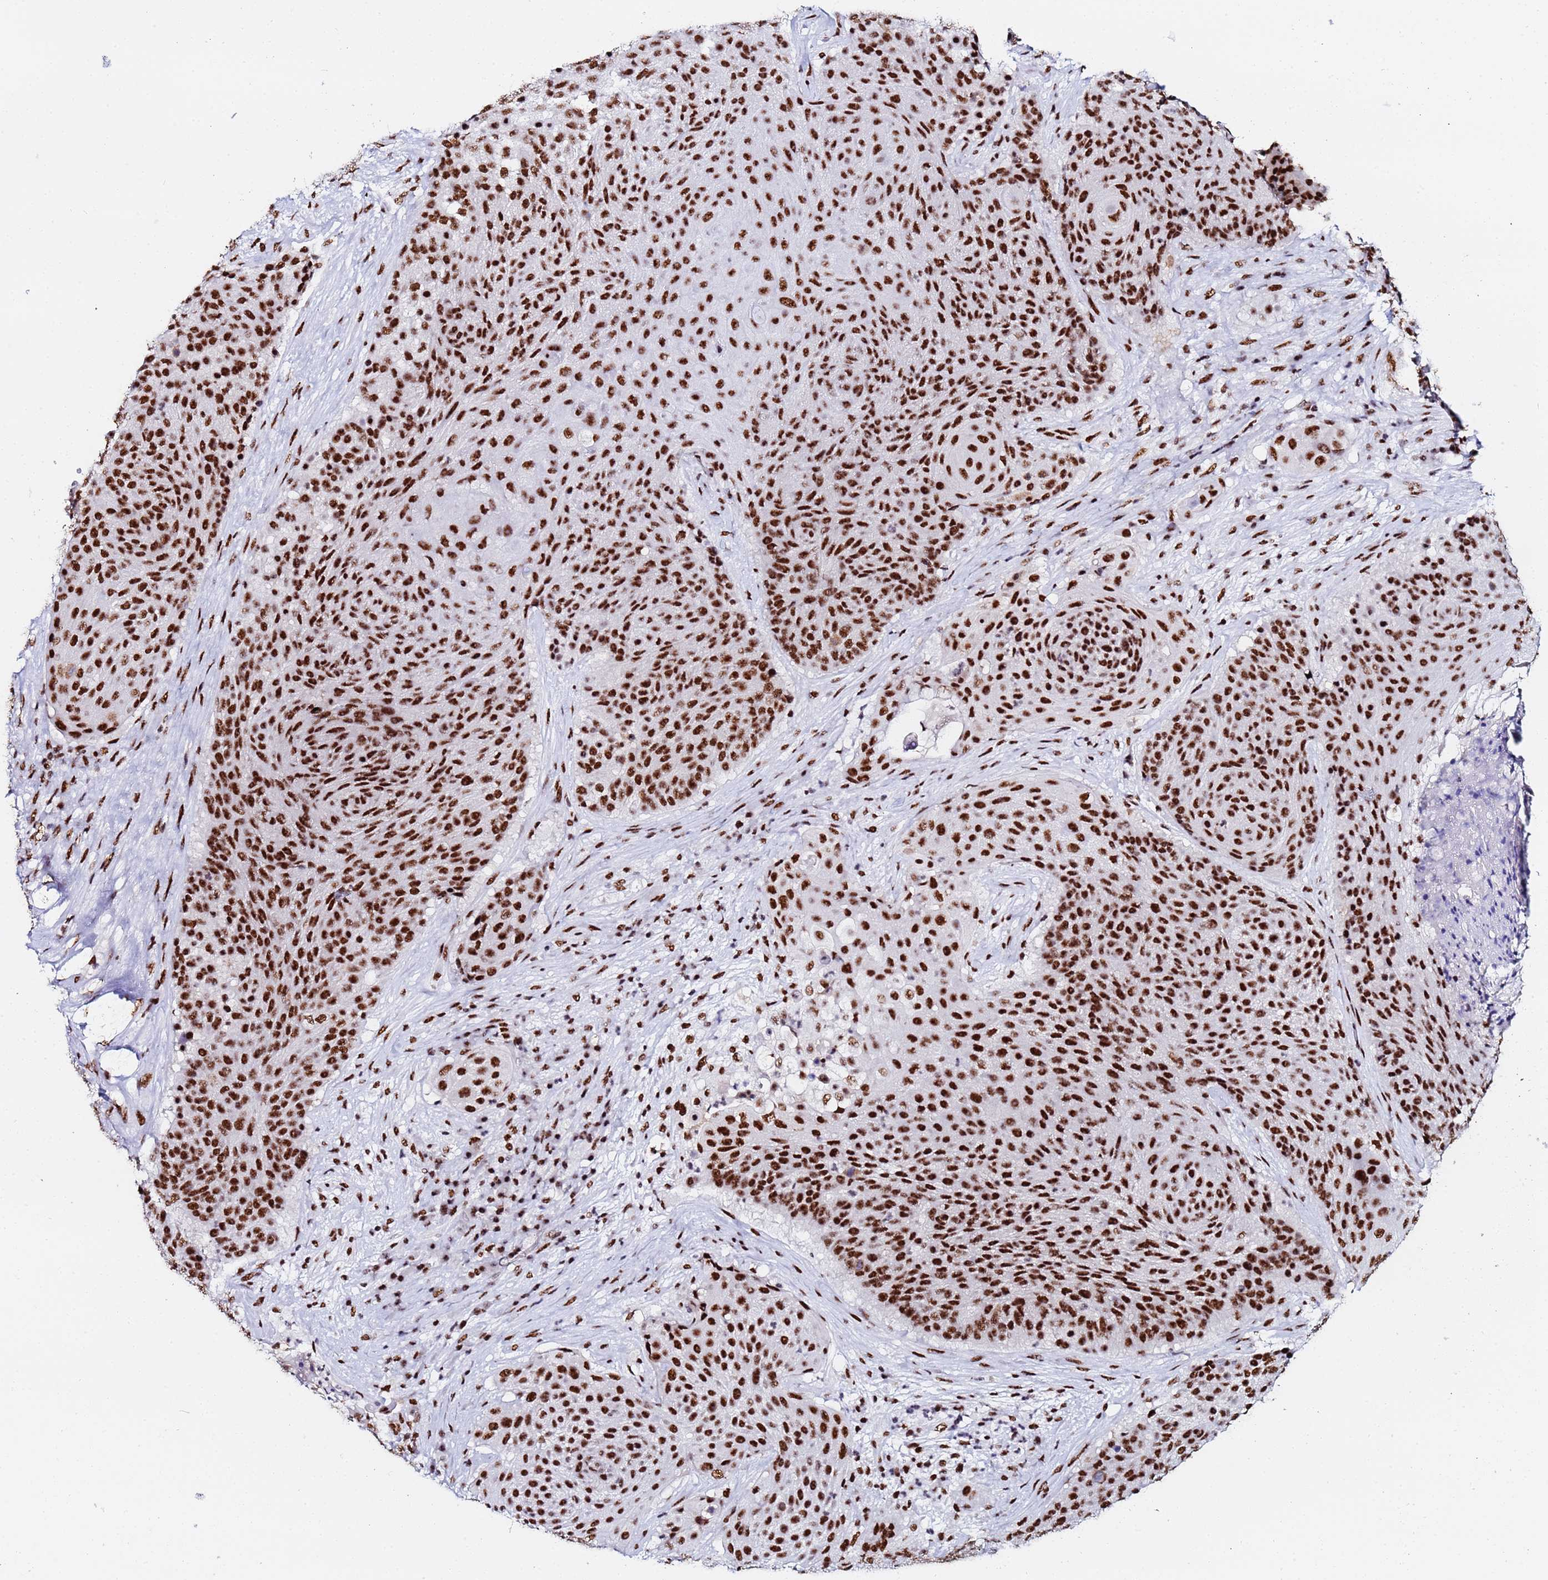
{"staining": {"intensity": "strong", "quantity": ">75%", "location": "nuclear"}, "tissue": "urothelial cancer", "cell_type": "Tumor cells", "image_type": "cancer", "snomed": [{"axis": "morphology", "description": "Urothelial carcinoma, High grade"}, {"axis": "topography", "description": "Urinary bladder"}], "caption": "Immunohistochemistry (IHC) of high-grade urothelial carcinoma reveals high levels of strong nuclear positivity in approximately >75% of tumor cells.", "gene": "SNRPA1", "patient": {"sex": "female", "age": 63}}